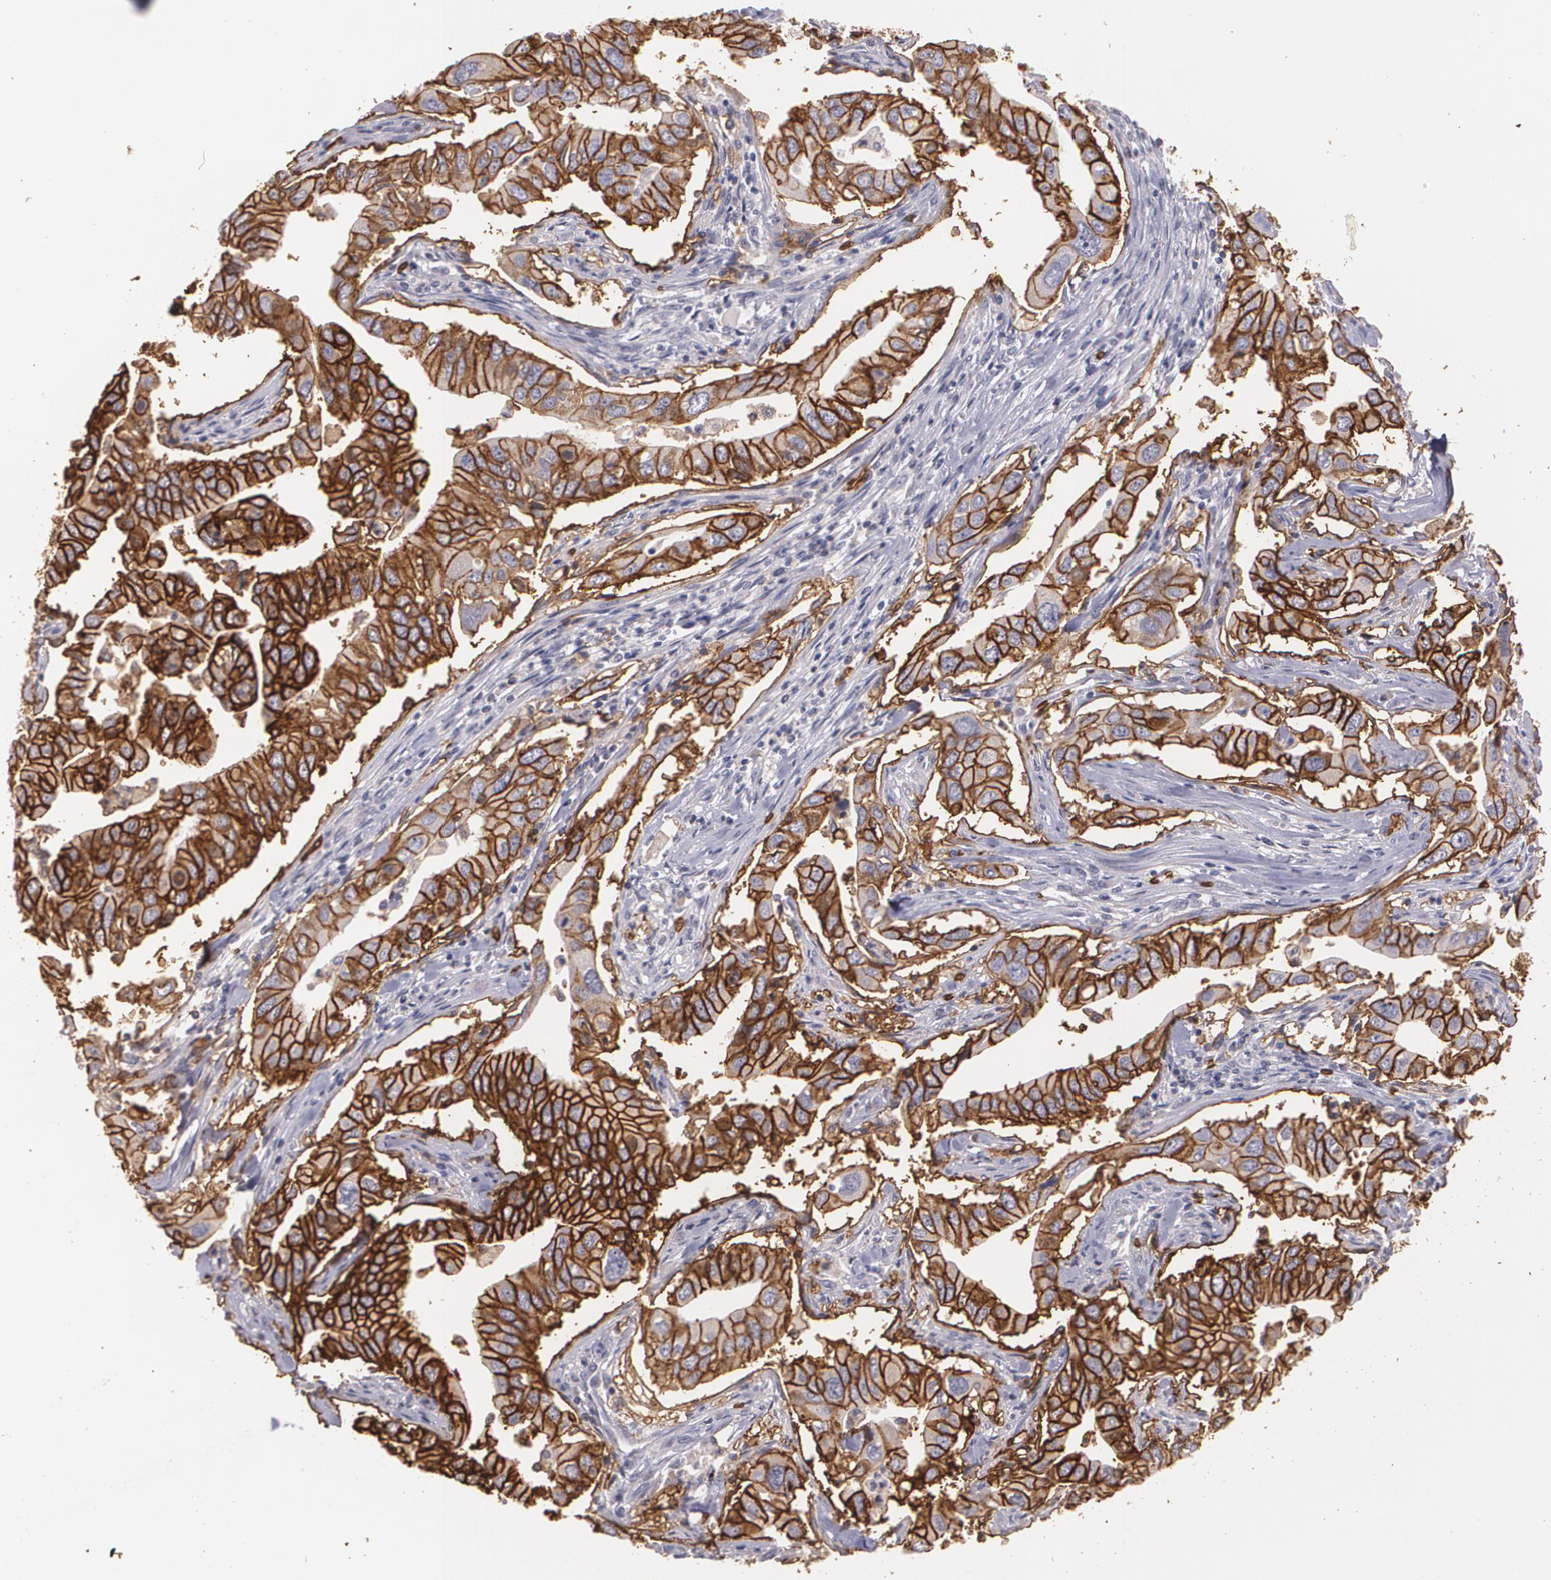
{"staining": {"intensity": "strong", "quantity": ">75%", "location": "cytoplasmic/membranous"}, "tissue": "lung cancer", "cell_type": "Tumor cells", "image_type": "cancer", "snomed": [{"axis": "morphology", "description": "Adenocarcinoma, NOS"}, {"axis": "topography", "description": "Lung"}], "caption": "Adenocarcinoma (lung) stained with DAB (3,3'-diaminobenzidine) immunohistochemistry (IHC) displays high levels of strong cytoplasmic/membranous expression in approximately >75% of tumor cells. The staining was performed using DAB to visualize the protein expression in brown, while the nuclei were stained in blue with hematoxylin (Magnification: 20x).", "gene": "SLC2A1", "patient": {"sex": "male", "age": 48}}